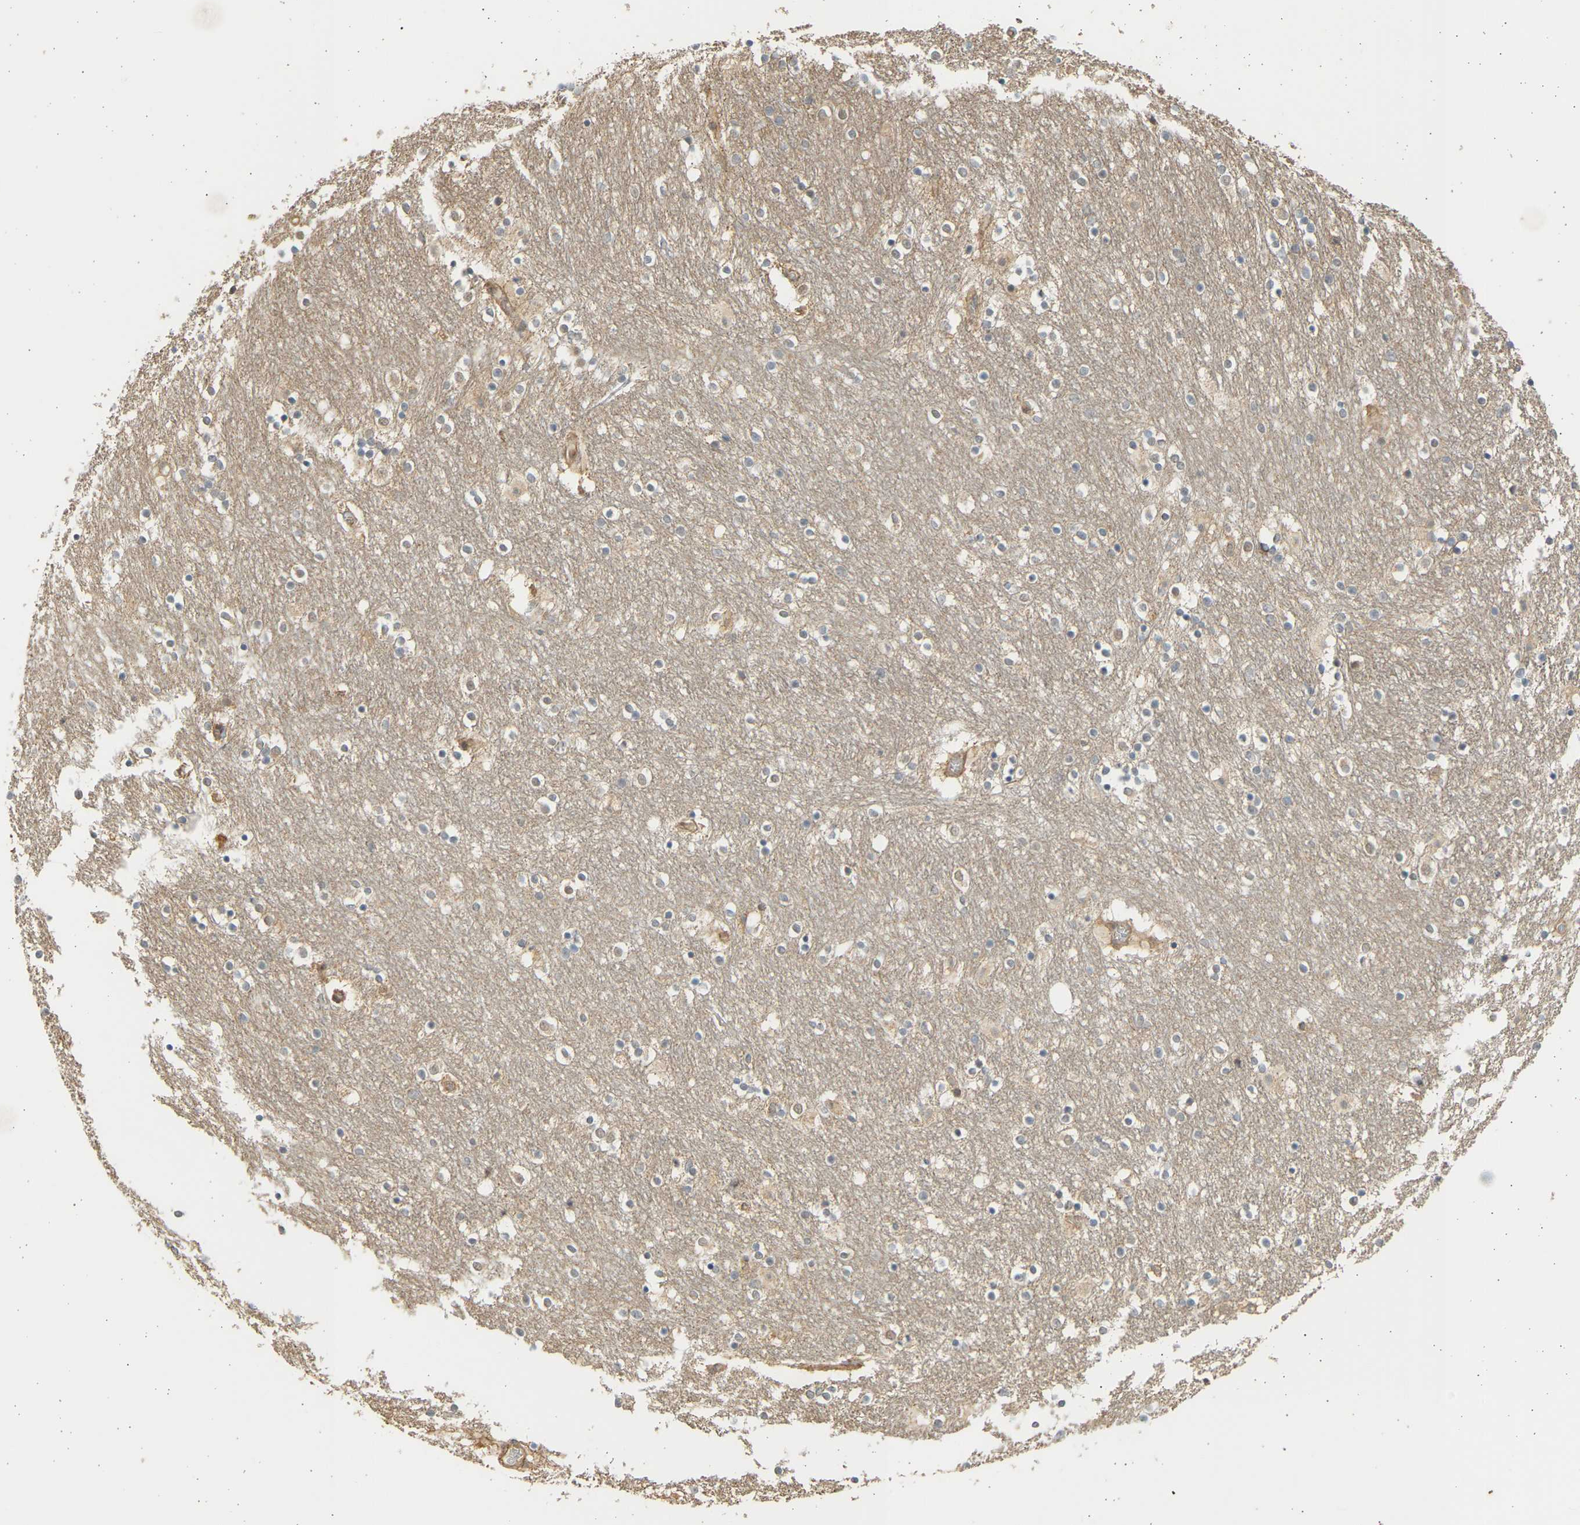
{"staining": {"intensity": "moderate", "quantity": "<25%", "location": "cytoplasmic/membranous"}, "tissue": "caudate", "cell_type": "Glial cells", "image_type": "normal", "snomed": [{"axis": "morphology", "description": "Normal tissue, NOS"}, {"axis": "topography", "description": "Lateral ventricle wall"}], "caption": "IHC of unremarkable human caudate demonstrates low levels of moderate cytoplasmic/membranous expression in approximately <25% of glial cells.", "gene": "B4GALT6", "patient": {"sex": "female", "age": 54}}